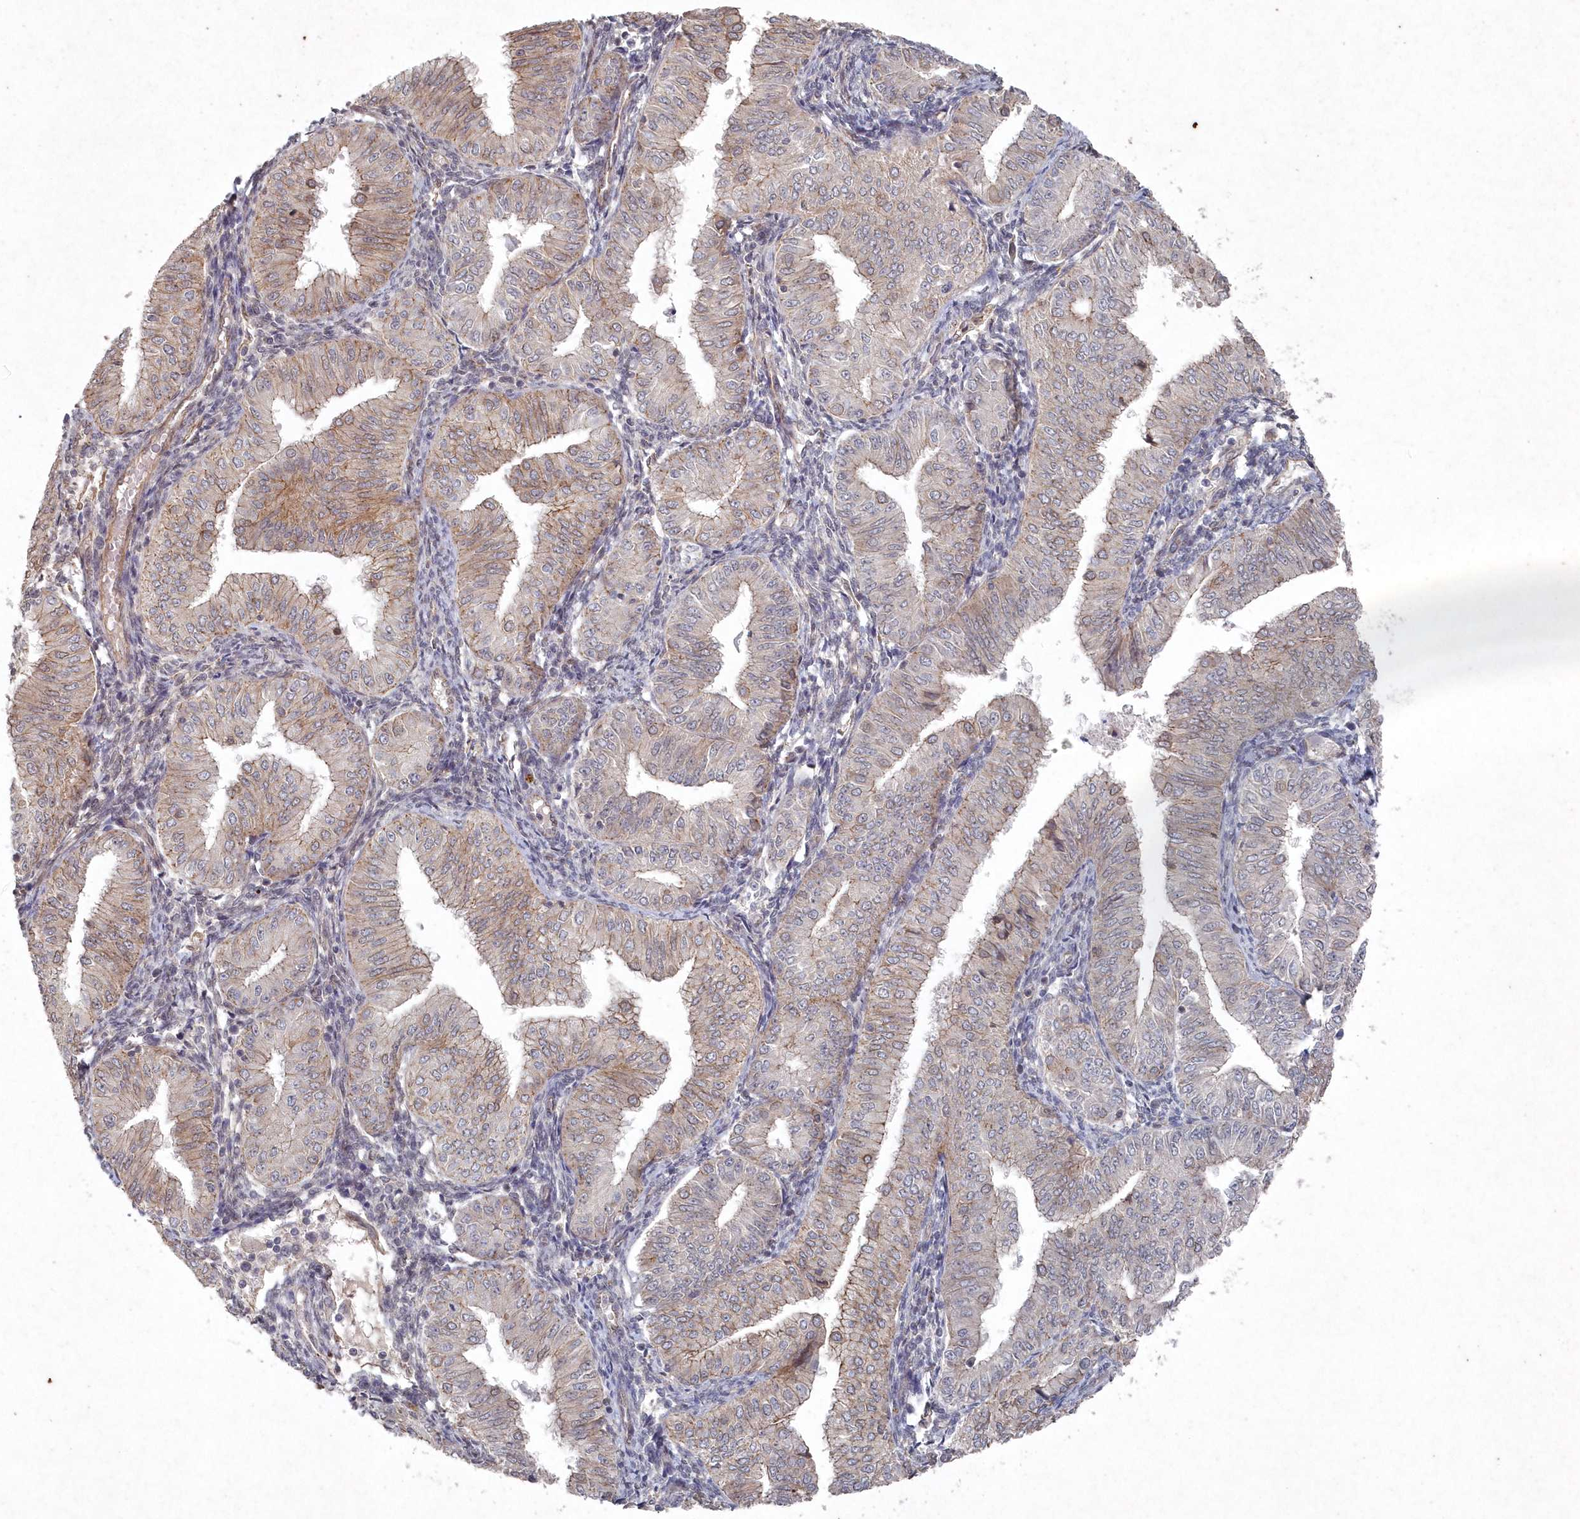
{"staining": {"intensity": "moderate", "quantity": "<25%", "location": "cytoplasmic/membranous"}, "tissue": "endometrial cancer", "cell_type": "Tumor cells", "image_type": "cancer", "snomed": [{"axis": "morphology", "description": "Normal tissue, NOS"}, {"axis": "morphology", "description": "Adenocarcinoma, NOS"}, {"axis": "topography", "description": "Endometrium"}], "caption": "Protein expression analysis of adenocarcinoma (endometrial) demonstrates moderate cytoplasmic/membranous expression in approximately <25% of tumor cells.", "gene": "VSIG2", "patient": {"sex": "female", "age": 53}}